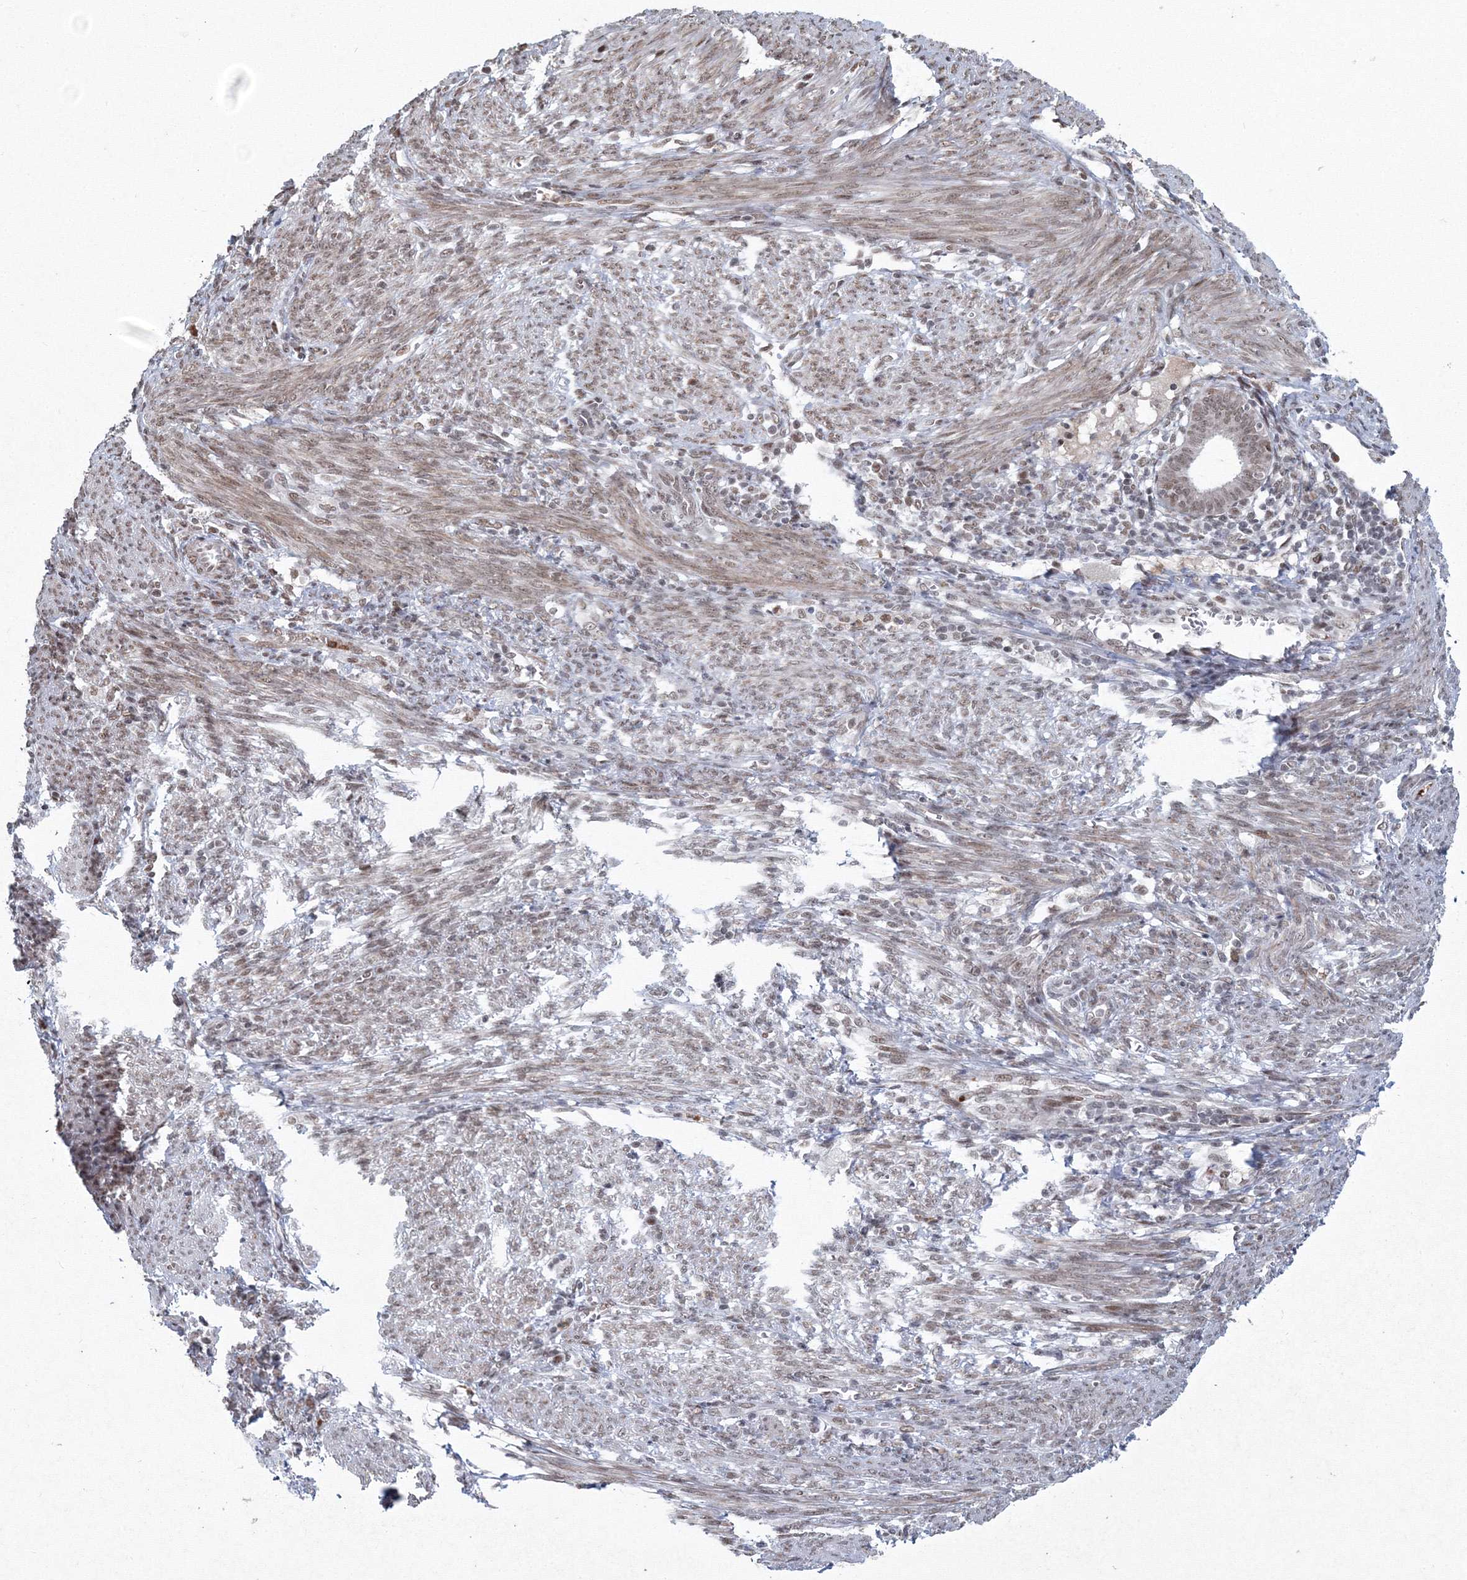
{"staining": {"intensity": "moderate", "quantity": ">75%", "location": "nuclear"}, "tissue": "endometrial cancer", "cell_type": "Tumor cells", "image_type": "cancer", "snomed": [{"axis": "morphology", "description": "Polyp, NOS"}, {"axis": "morphology", "description": "Adenocarcinoma, NOS"}, {"axis": "morphology", "description": "Adenoma, NOS"}, {"axis": "topography", "description": "Endometrium"}], "caption": "Endometrial cancer (adenocarcinoma) tissue demonstrates moderate nuclear expression in approximately >75% of tumor cells, visualized by immunohistochemistry.", "gene": "C3orf33", "patient": {"sex": "female", "age": 79}}